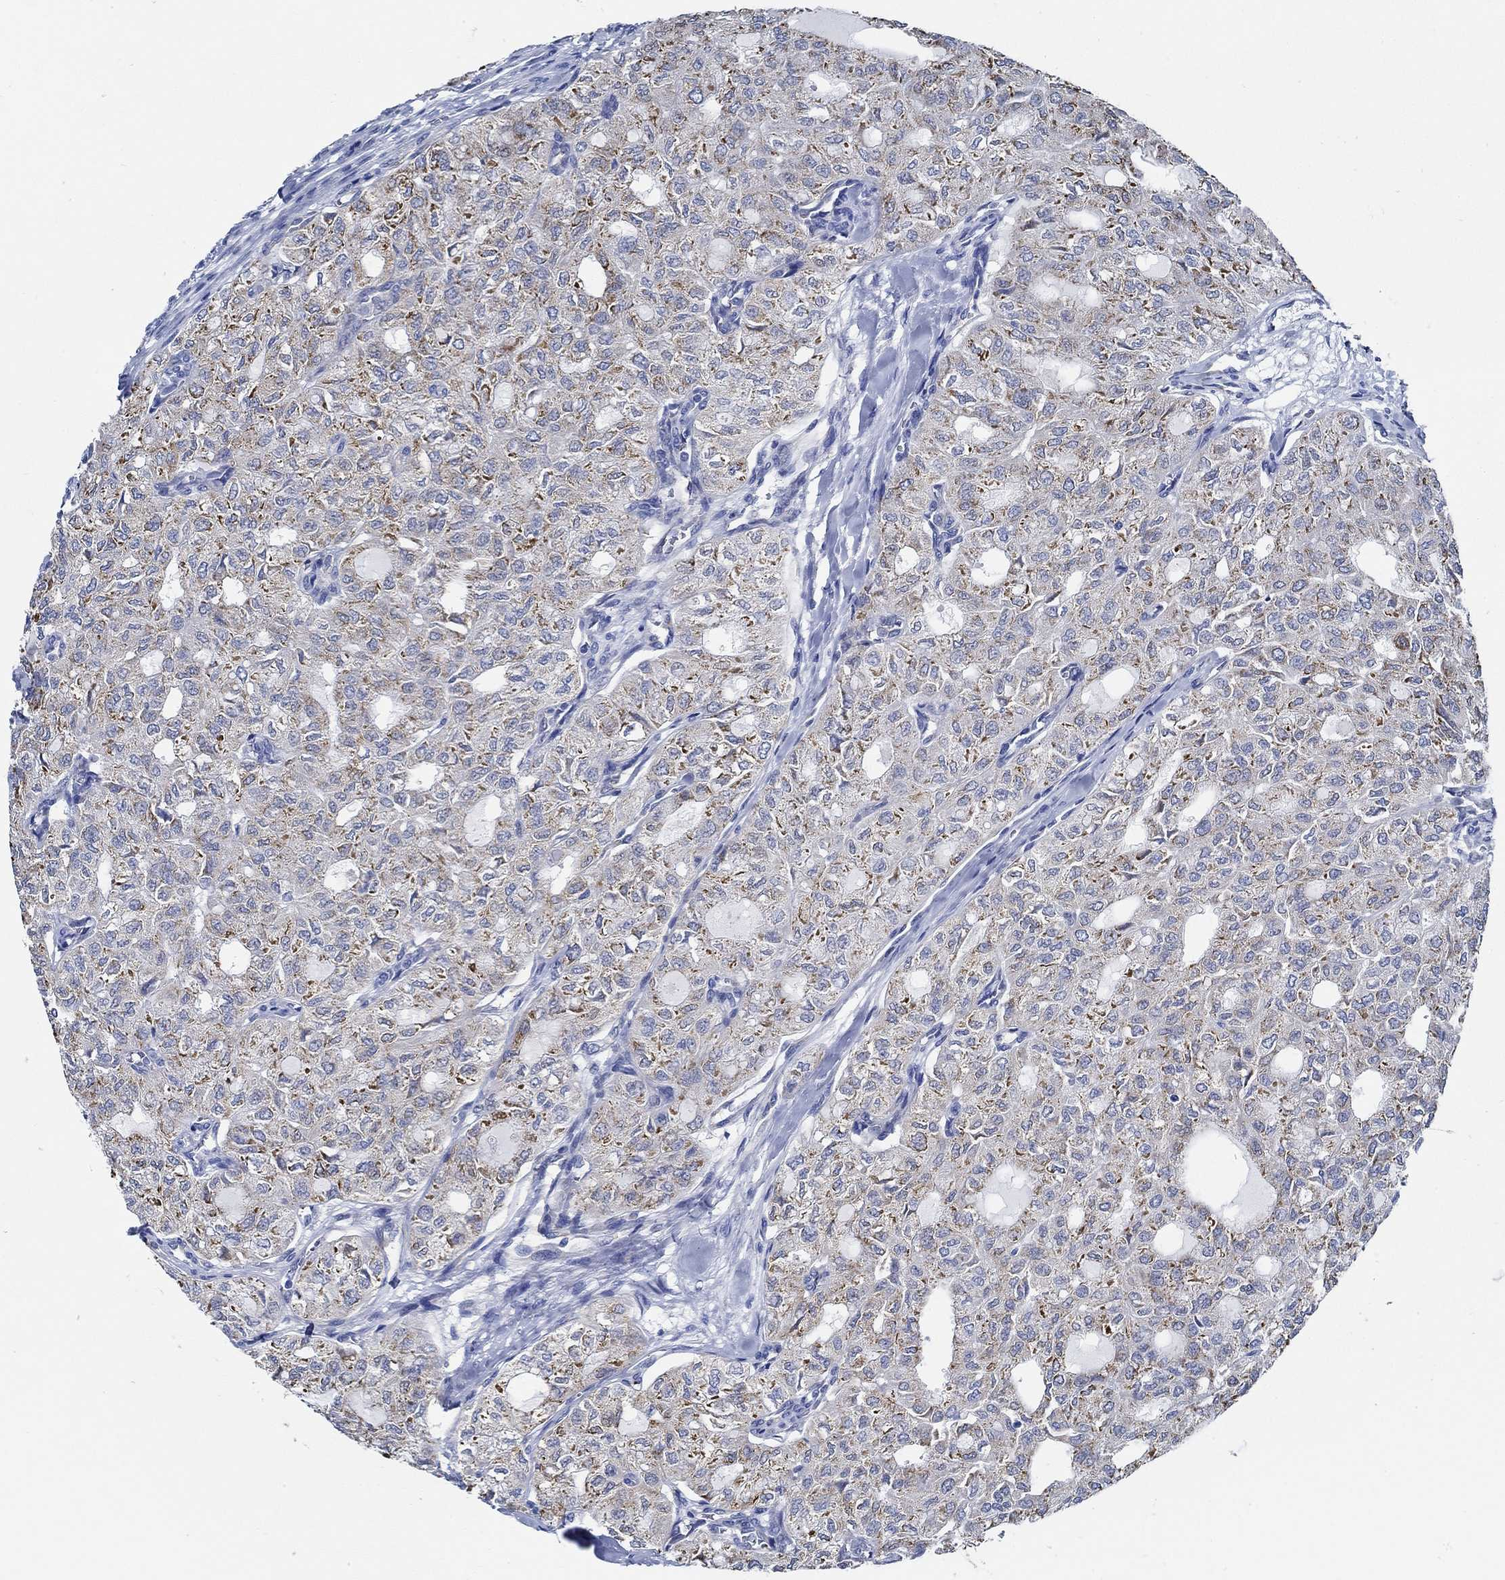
{"staining": {"intensity": "strong", "quantity": "25%-75%", "location": "cytoplasmic/membranous"}, "tissue": "thyroid cancer", "cell_type": "Tumor cells", "image_type": "cancer", "snomed": [{"axis": "morphology", "description": "Follicular adenoma carcinoma, NOS"}, {"axis": "topography", "description": "Thyroid gland"}], "caption": "DAB immunohistochemical staining of thyroid cancer exhibits strong cytoplasmic/membranous protein expression in approximately 25%-75% of tumor cells.", "gene": "HECW2", "patient": {"sex": "male", "age": 75}}